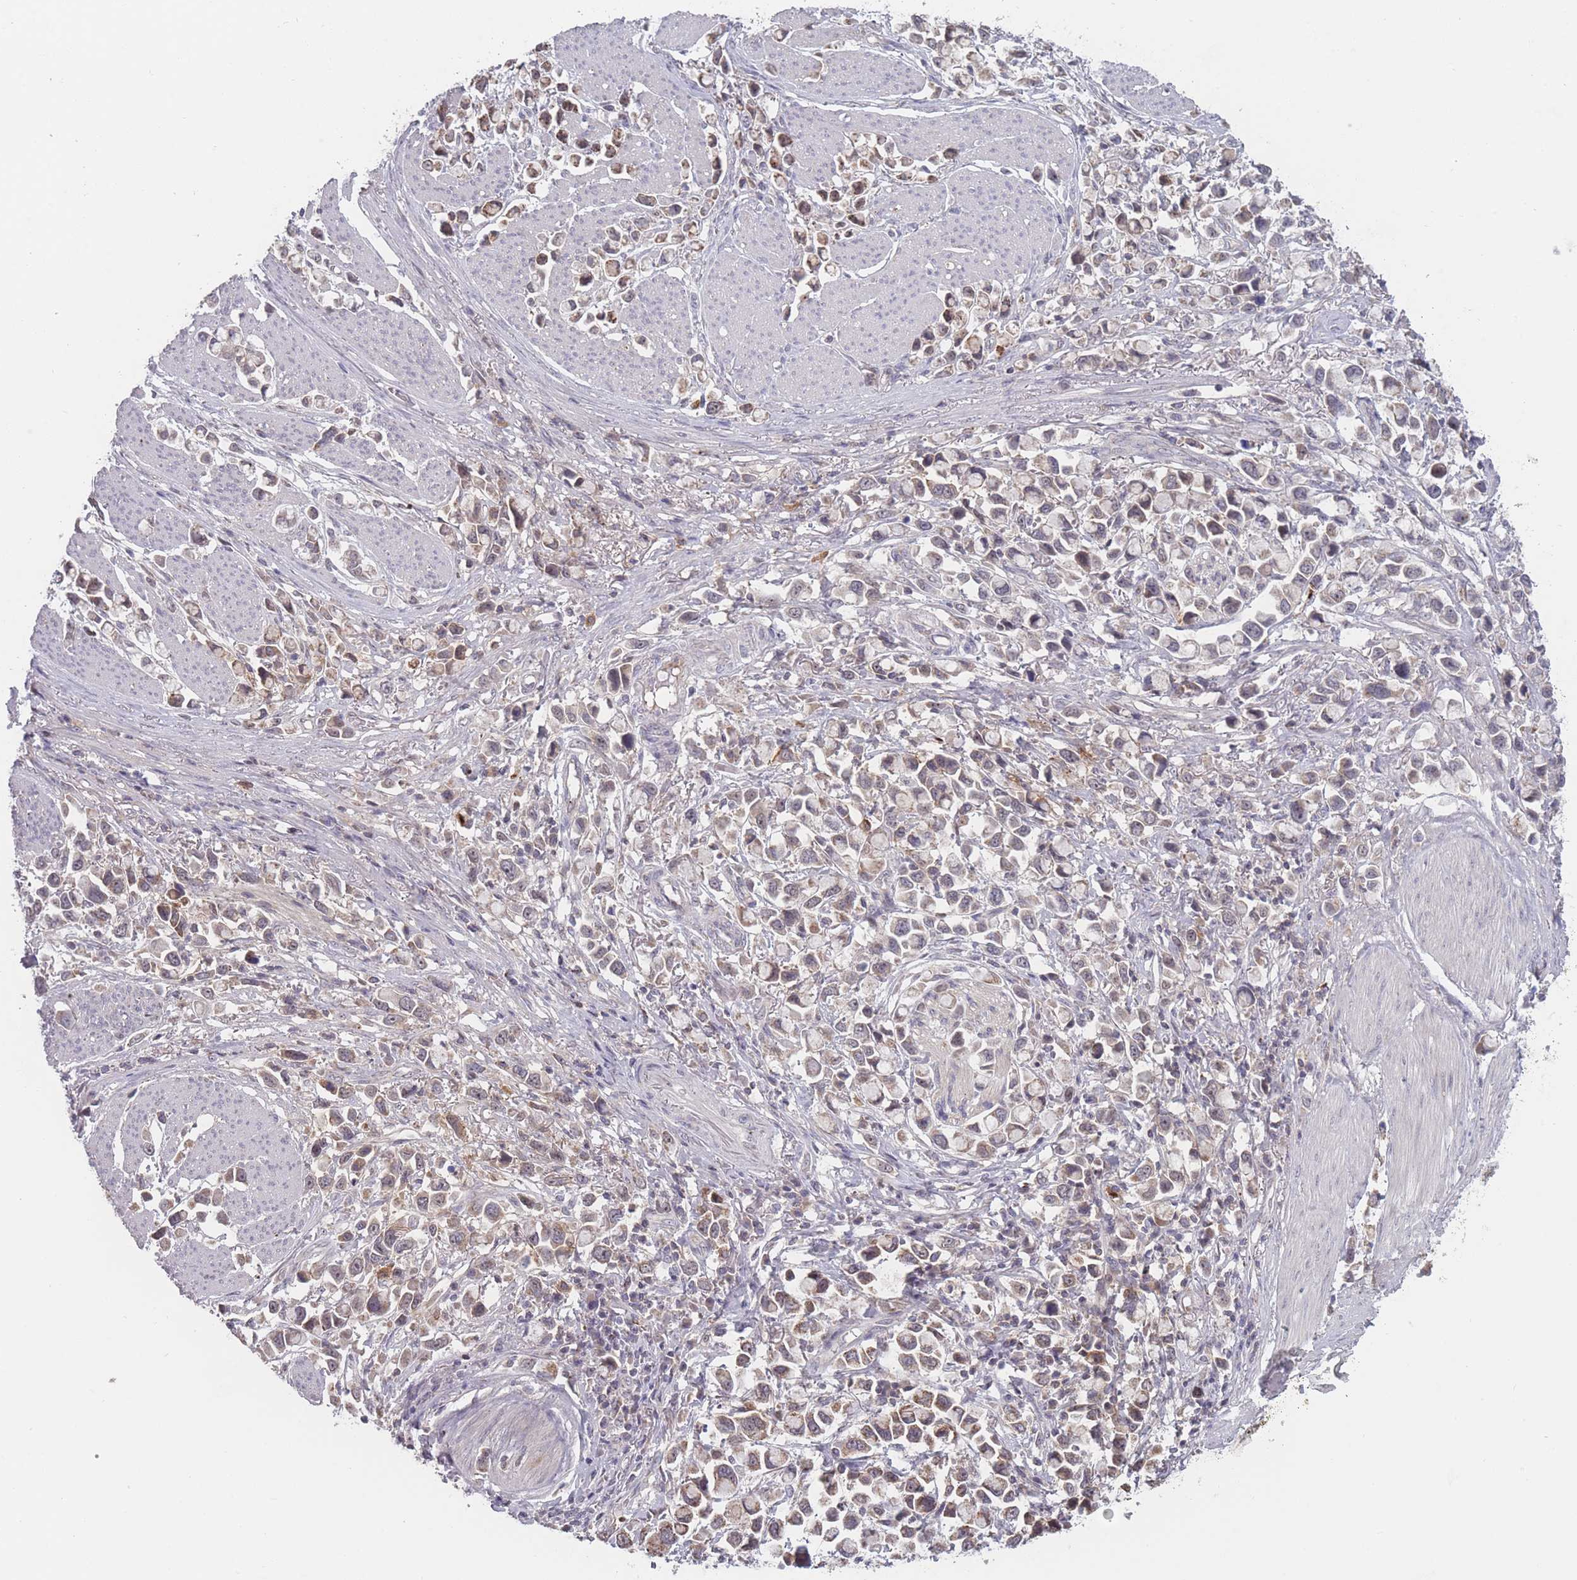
{"staining": {"intensity": "weak", "quantity": ">75%", "location": "cytoplasmic/membranous"}, "tissue": "stomach cancer", "cell_type": "Tumor cells", "image_type": "cancer", "snomed": [{"axis": "morphology", "description": "Adenocarcinoma, NOS"}, {"axis": "topography", "description": "Stomach"}], "caption": "There is low levels of weak cytoplasmic/membranous positivity in tumor cells of stomach cancer, as demonstrated by immunohistochemical staining (brown color).", "gene": "TMEM232", "patient": {"sex": "female", "age": 81}}